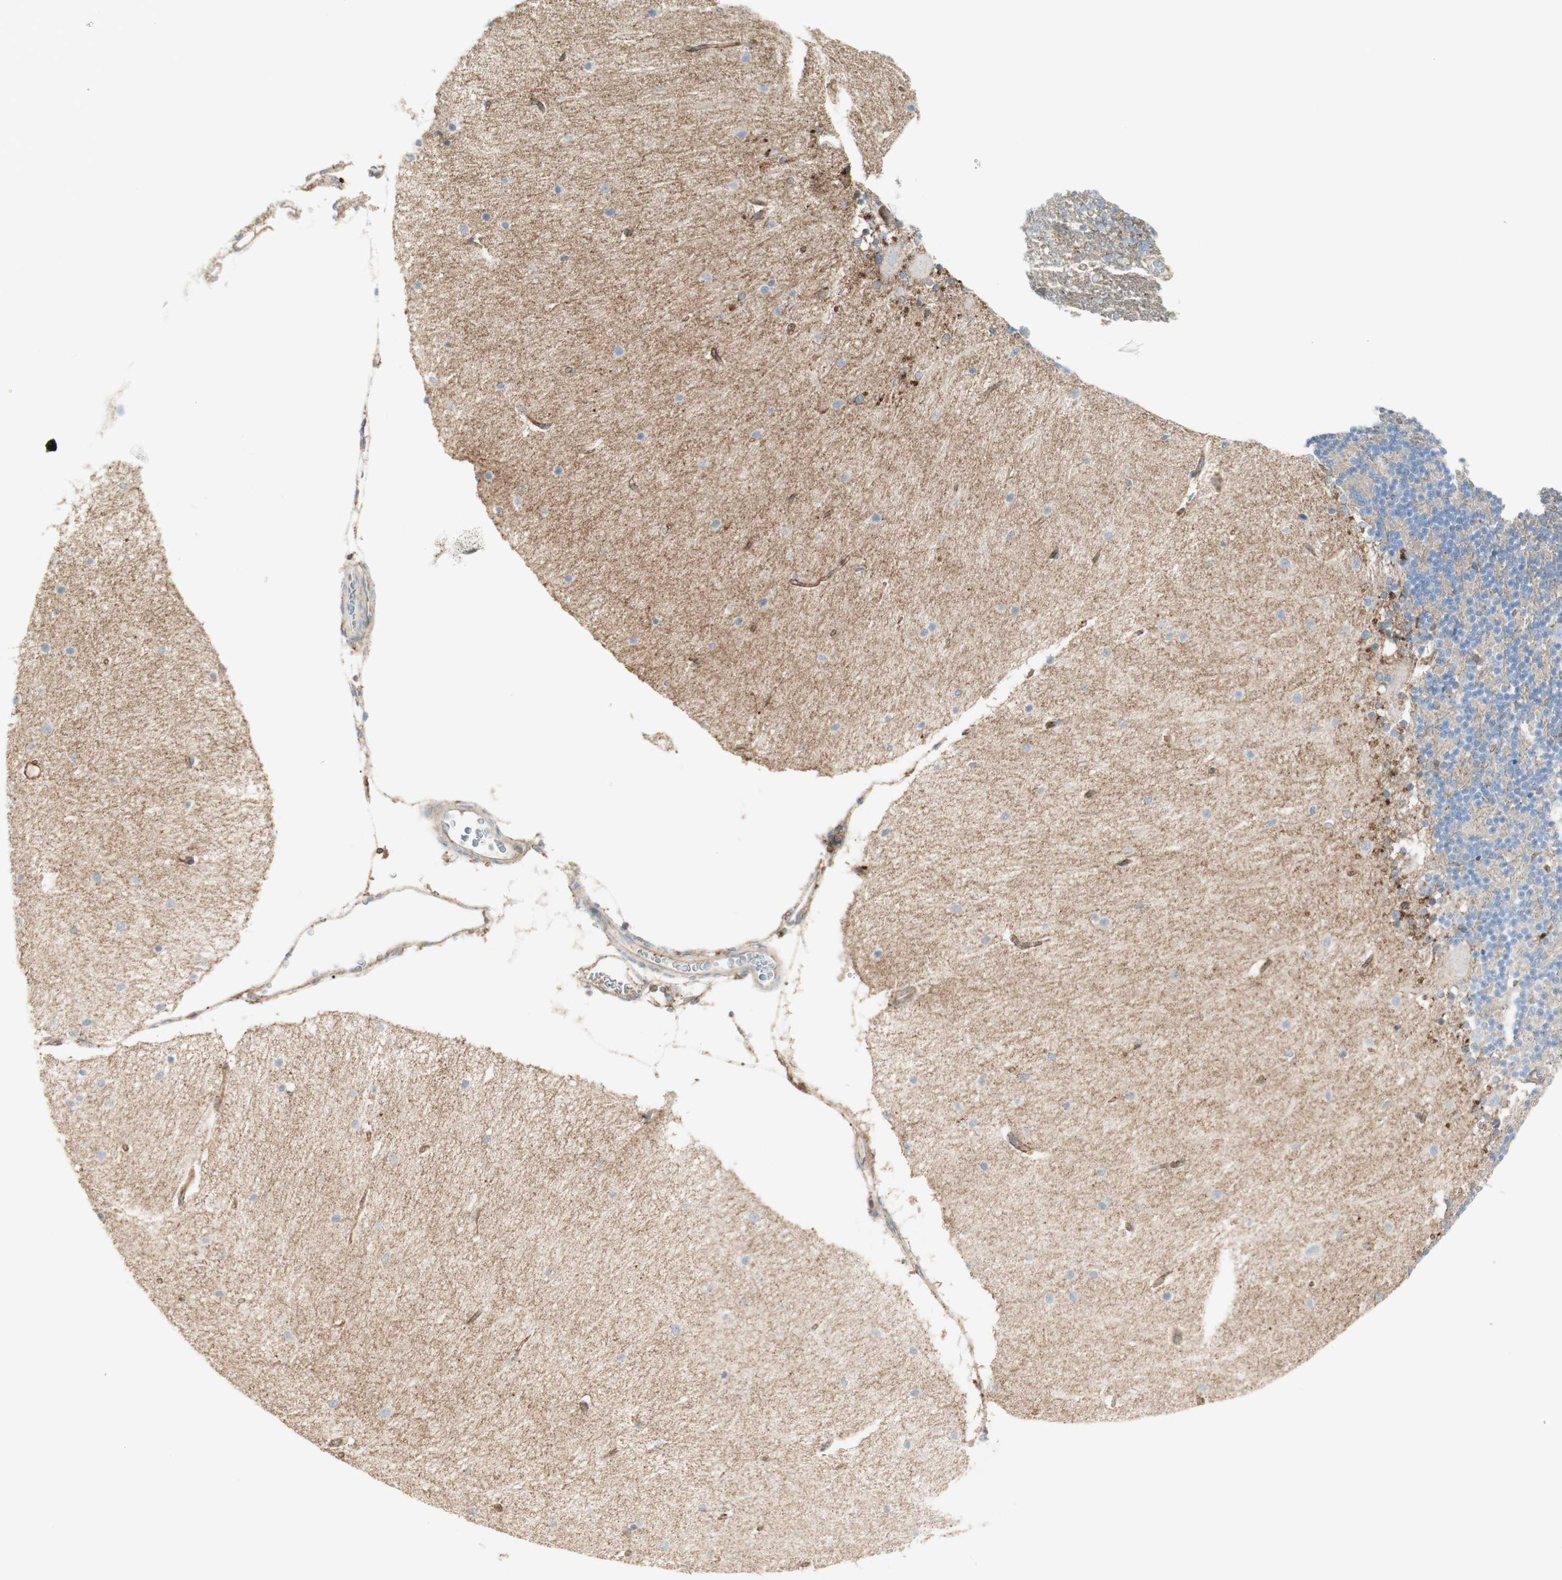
{"staining": {"intensity": "negative", "quantity": "none", "location": "none"}, "tissue": "cerebellum", "cell_type": "Cells in granular layer", "image_type": "normal", "snomed": [{"axis": "morphology", "description": "Normal tissue, NOS"}, {"axis": "topography", "description": "Cerebellum"}], "caption": "Protein analysis of unremarkable cerebellum shows no significant positivity in cells in granular layer.", "gene": "MYO6", "patient": {"sex": "female", "age": 54}}